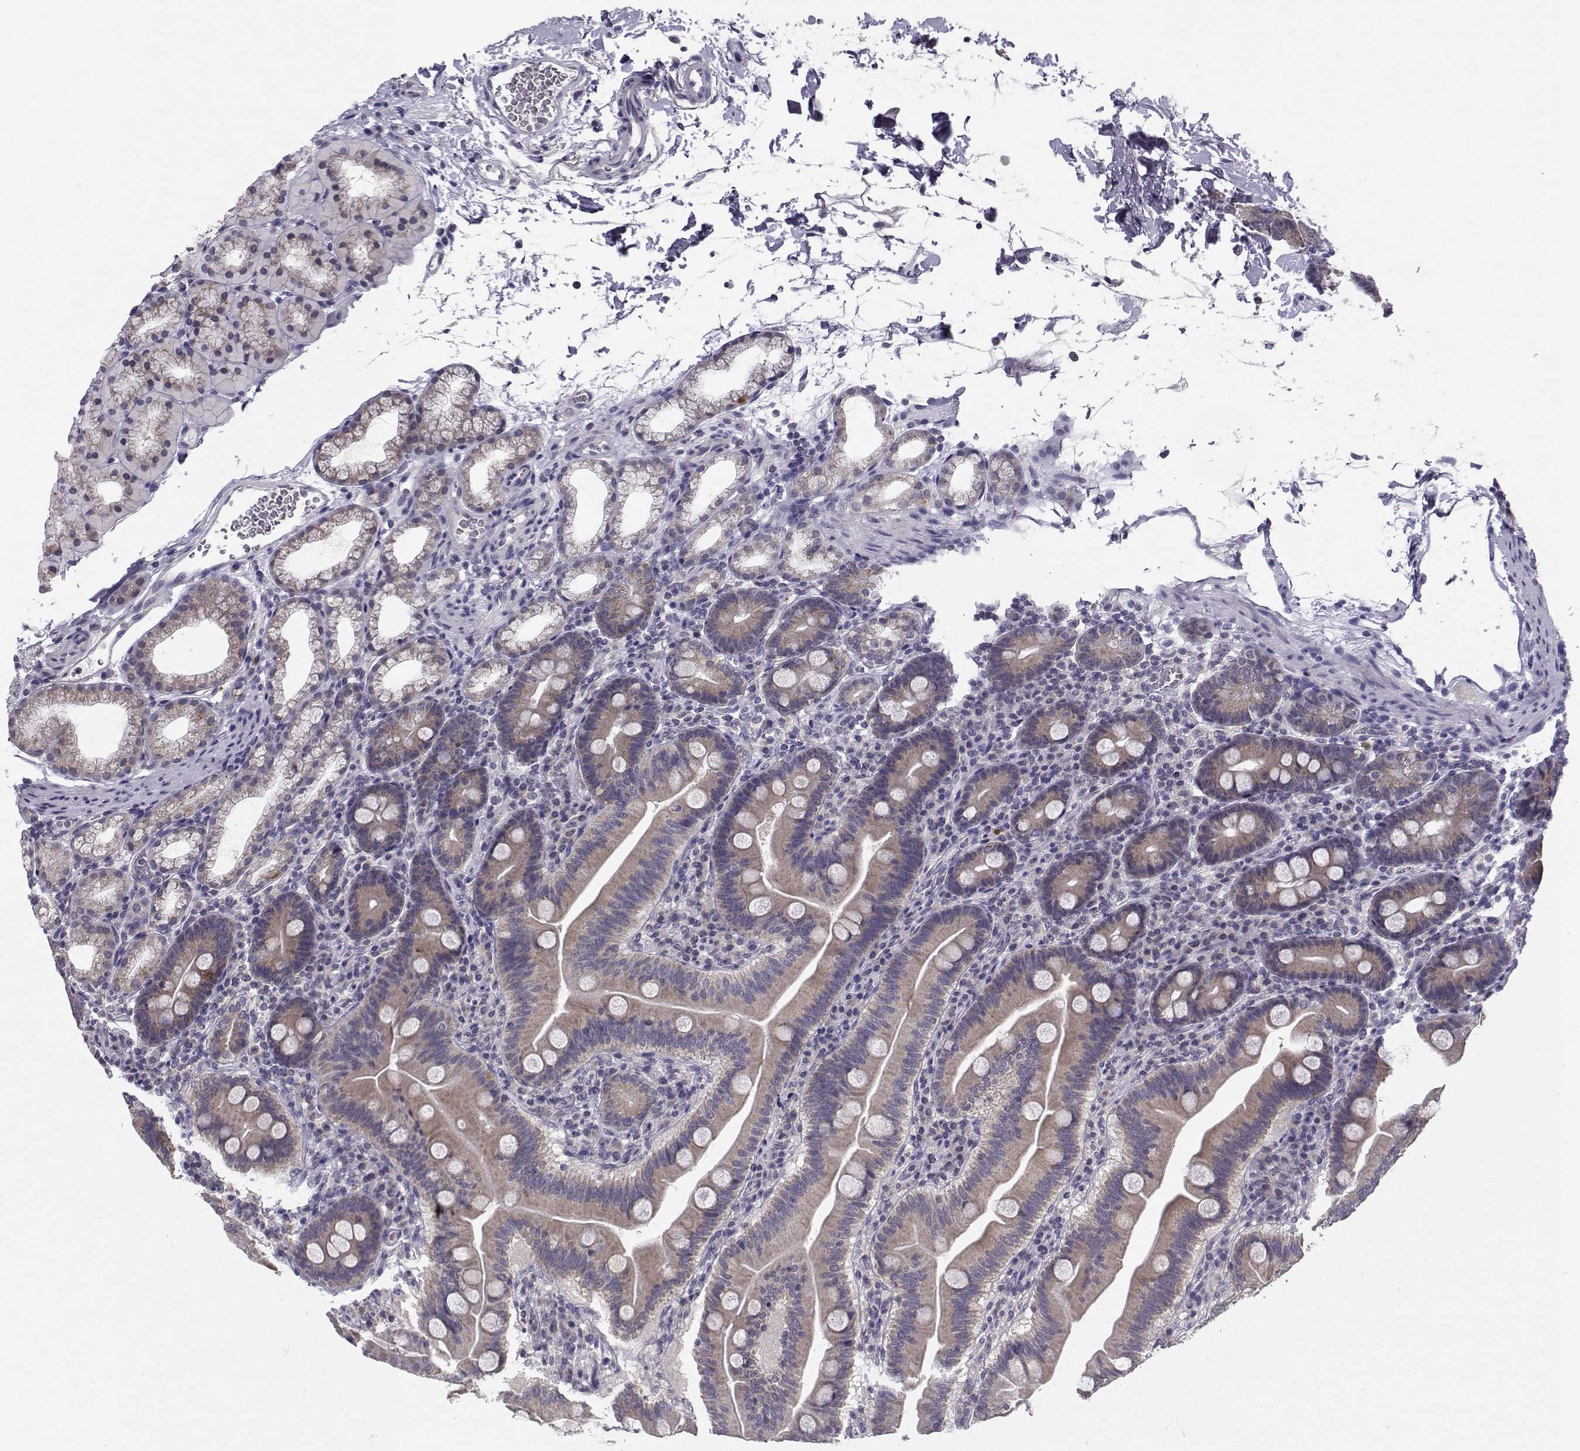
{"staining": {"intensity": "weak", "quantity": "25%-75%", "location": "cytoplasmic/membranous"}, "tissue": "duodenum", "cell_type": "Glandular cells", "image_type": "normal", "snomed": [{"axis": "morphology", "description": "Normal tissue, NOS"}, {"axis": "topography", "description": "Duodenum"}], "caption": "IHC micrograph of normal duodenum: human duodenum stained using IHC shows low levels of weak protein expression localized specifically in the cytoplasmic/membranous of glandular cells, appearing as a cytoplasmic/membranous brown color.", "gene": "ANGPT1", "patient": {"sex": "male", "age": 59}}